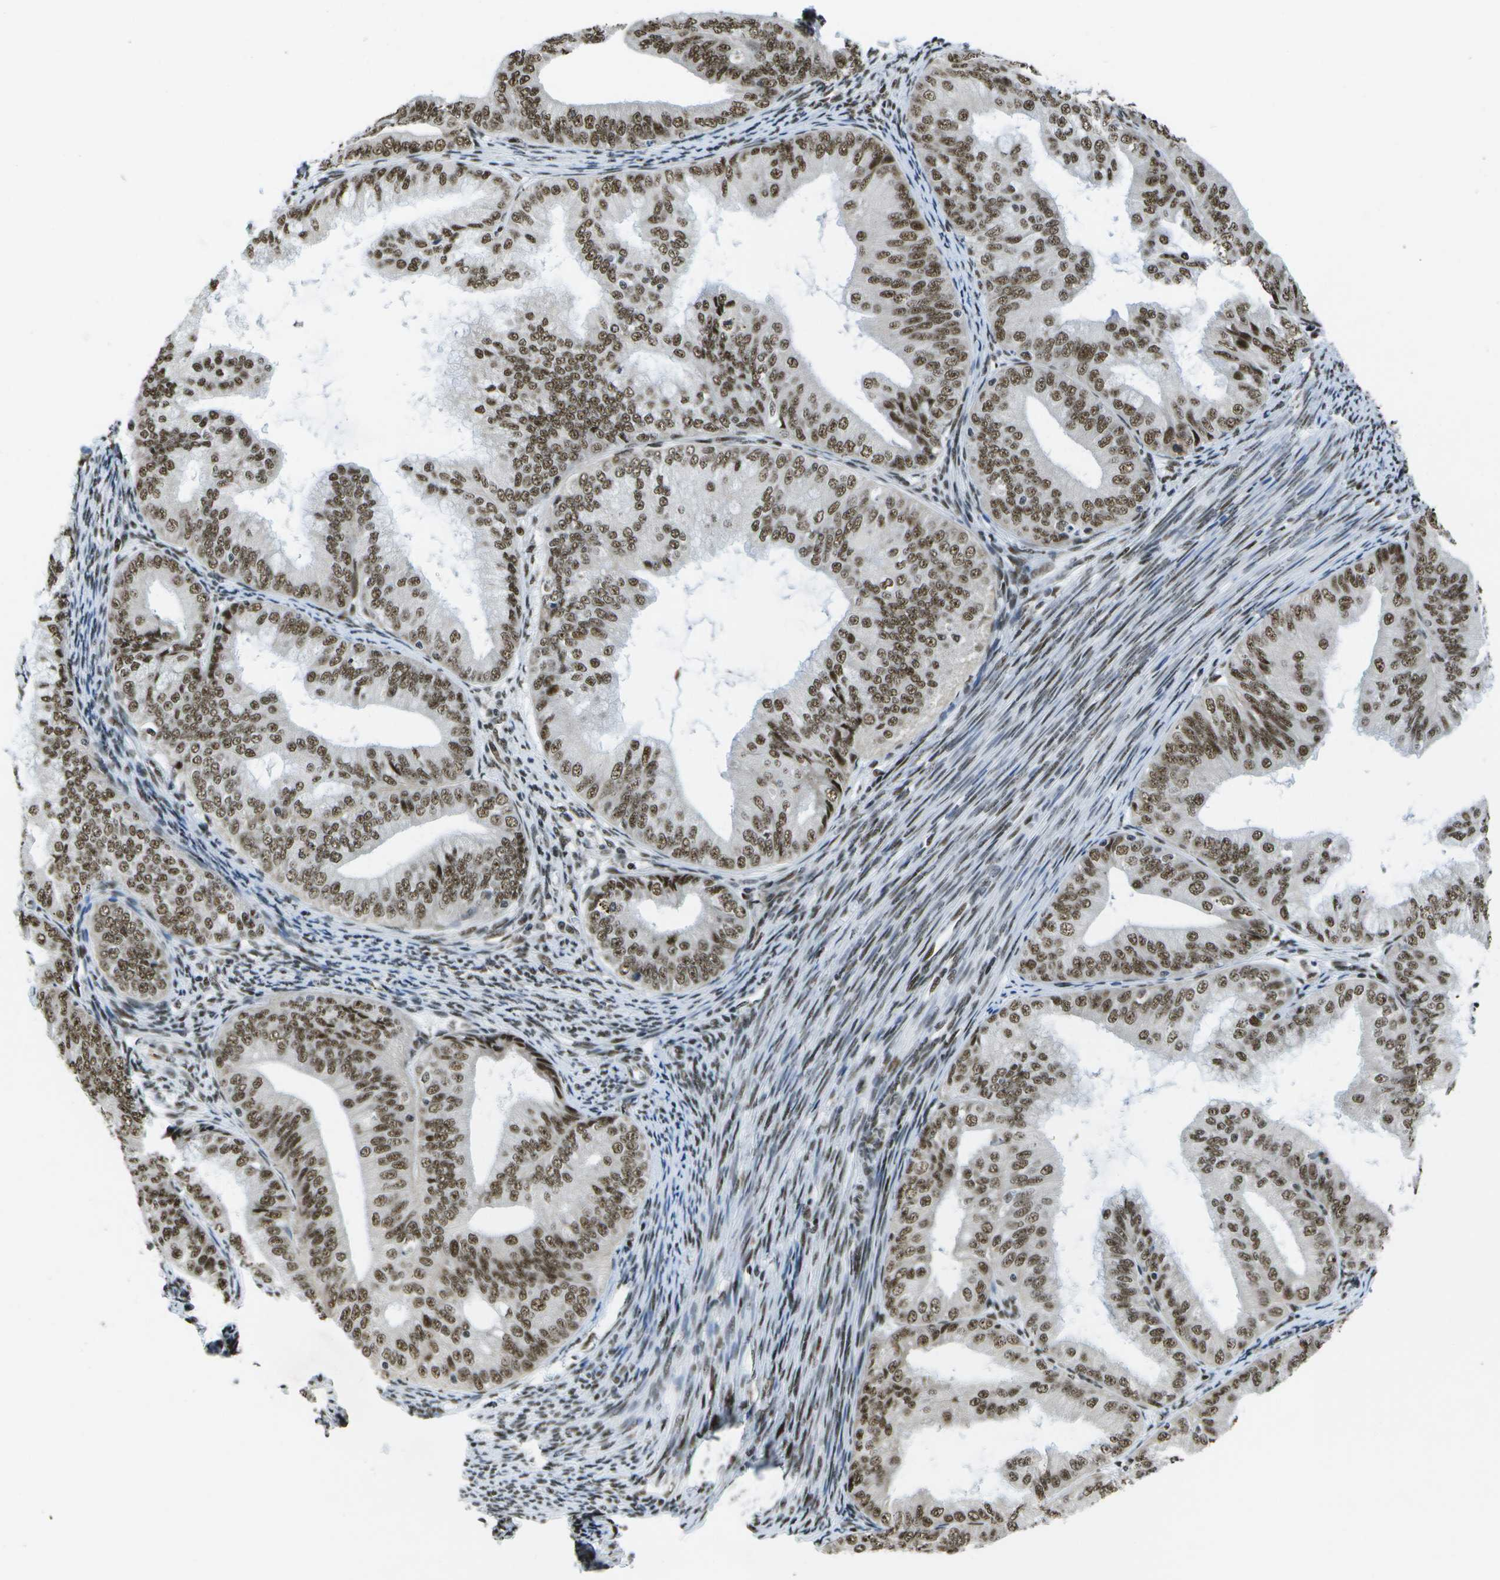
{"staining": {"intensity": "moderate", "quantity": ">75%", "location": "nuclear"}, "tissue": "endometrial cancer", "cell_type": "Tumor cells", "image_type": "cancer", "snomed": [{"axis": "morphology", "description": "Adenocarcinoma, NOS"}, {"axis": "topography", "description": "Endometrium"}], "caption": "A histopathology image of human endometrial cancer (adenocarcinoma) stained for a protein shows moderate nuclear brown staining in tumor cells.", "gene": "NSRP1", "patient": {"sex": "female", "age": 63}}